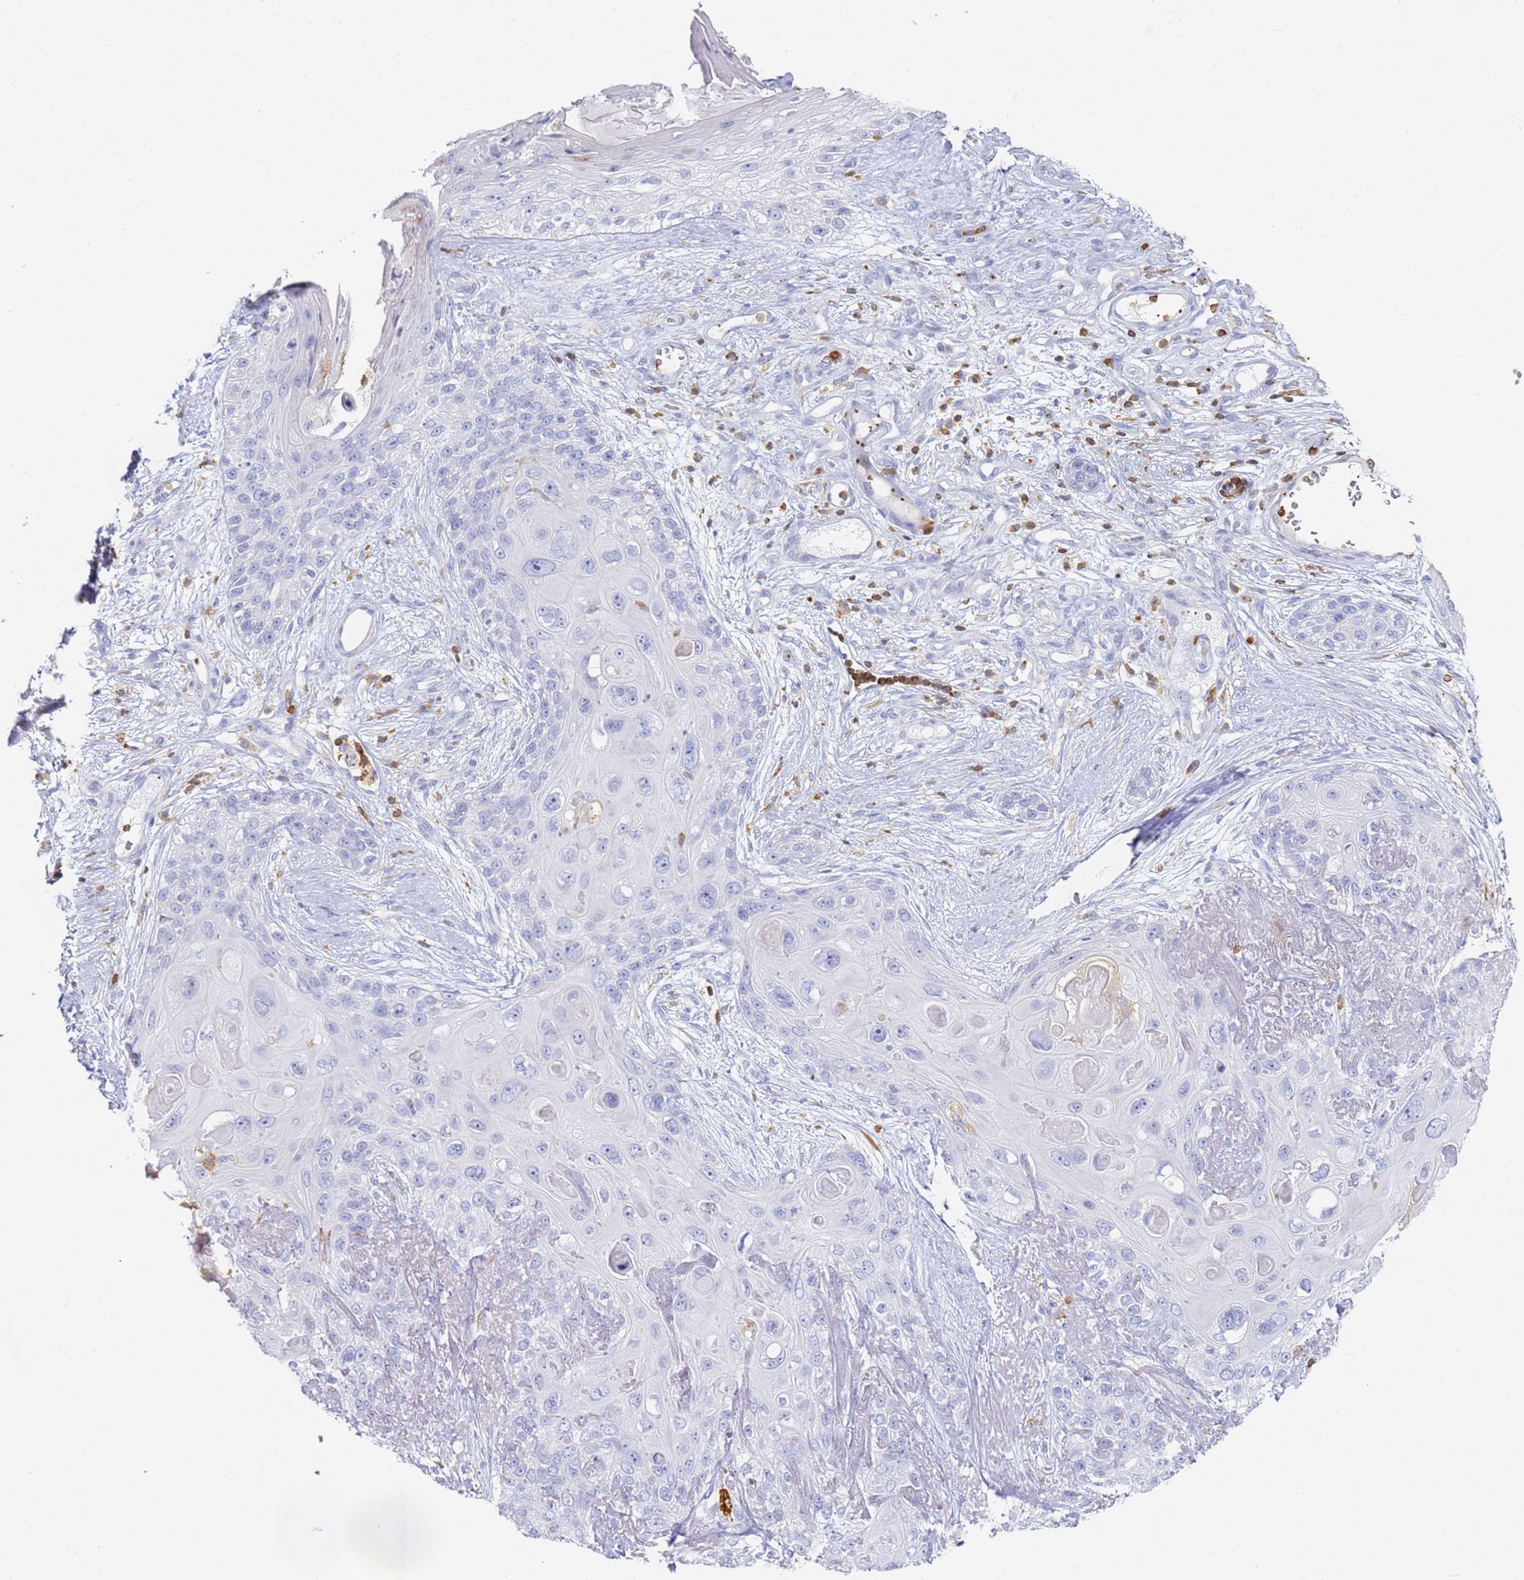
{"staining": {"intensity": "negative", "quantity": "none", "location": "none"}, "tissue": "skin cancer", "cell_type": "Tumor cells", "image_type": "cancer", "snomed": [{"axis": "morphology", "description": "Normal tissue, NOS"}, {"axis": "morphology", "description": "Squamous cell carcinoma, NOS"}, {"axis": "topography", "description": "Skin"}], "caption": "Immunohistochemical staining of skin cancer displays no significant staining in tumor cells. (Brightfield microscopy of DAB (3,3'-diaminobenzidine) IHC at high magnification).", "gene": "BIN2", "patient": {"sex": "male", "age": 72}}